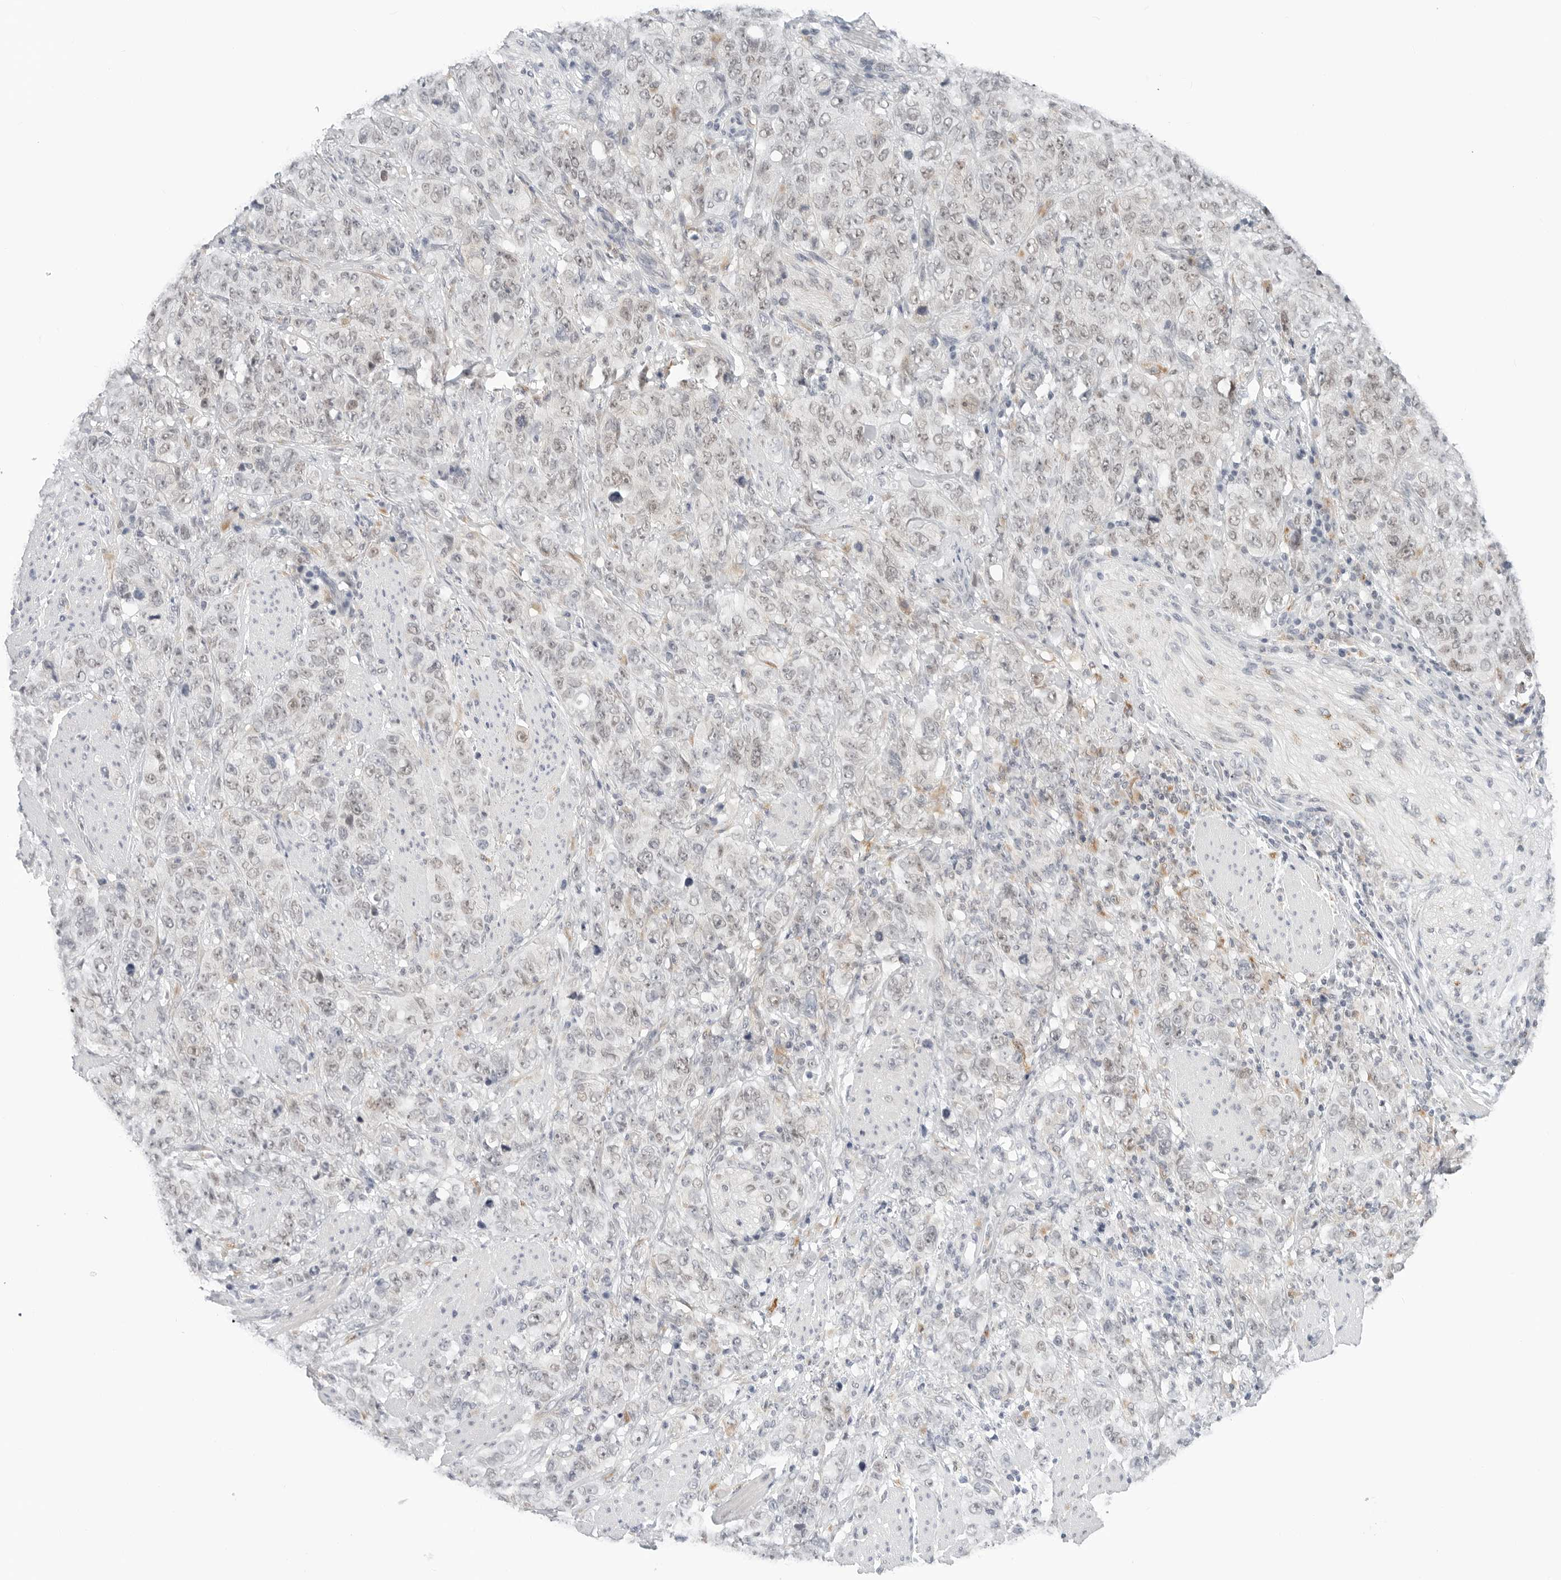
{"staining": {"intensity": "negative", "quantity": "none", "location": "none"}, "tissue": "stomach cancer", "cell_type": "Tumor cells", "image_type": "cancer", "snomed": [{"axis": "morphology", "description": "Adenocarcinoma, NOS"}, {"axis": "topography", "description": "Stomach"}], "caption": "Tumor cells show no significant protein positivity in stomach cancer (adenocarcinoma).", "gene": "TSEN2", "patient": {"sex": "male", "age": 48}}